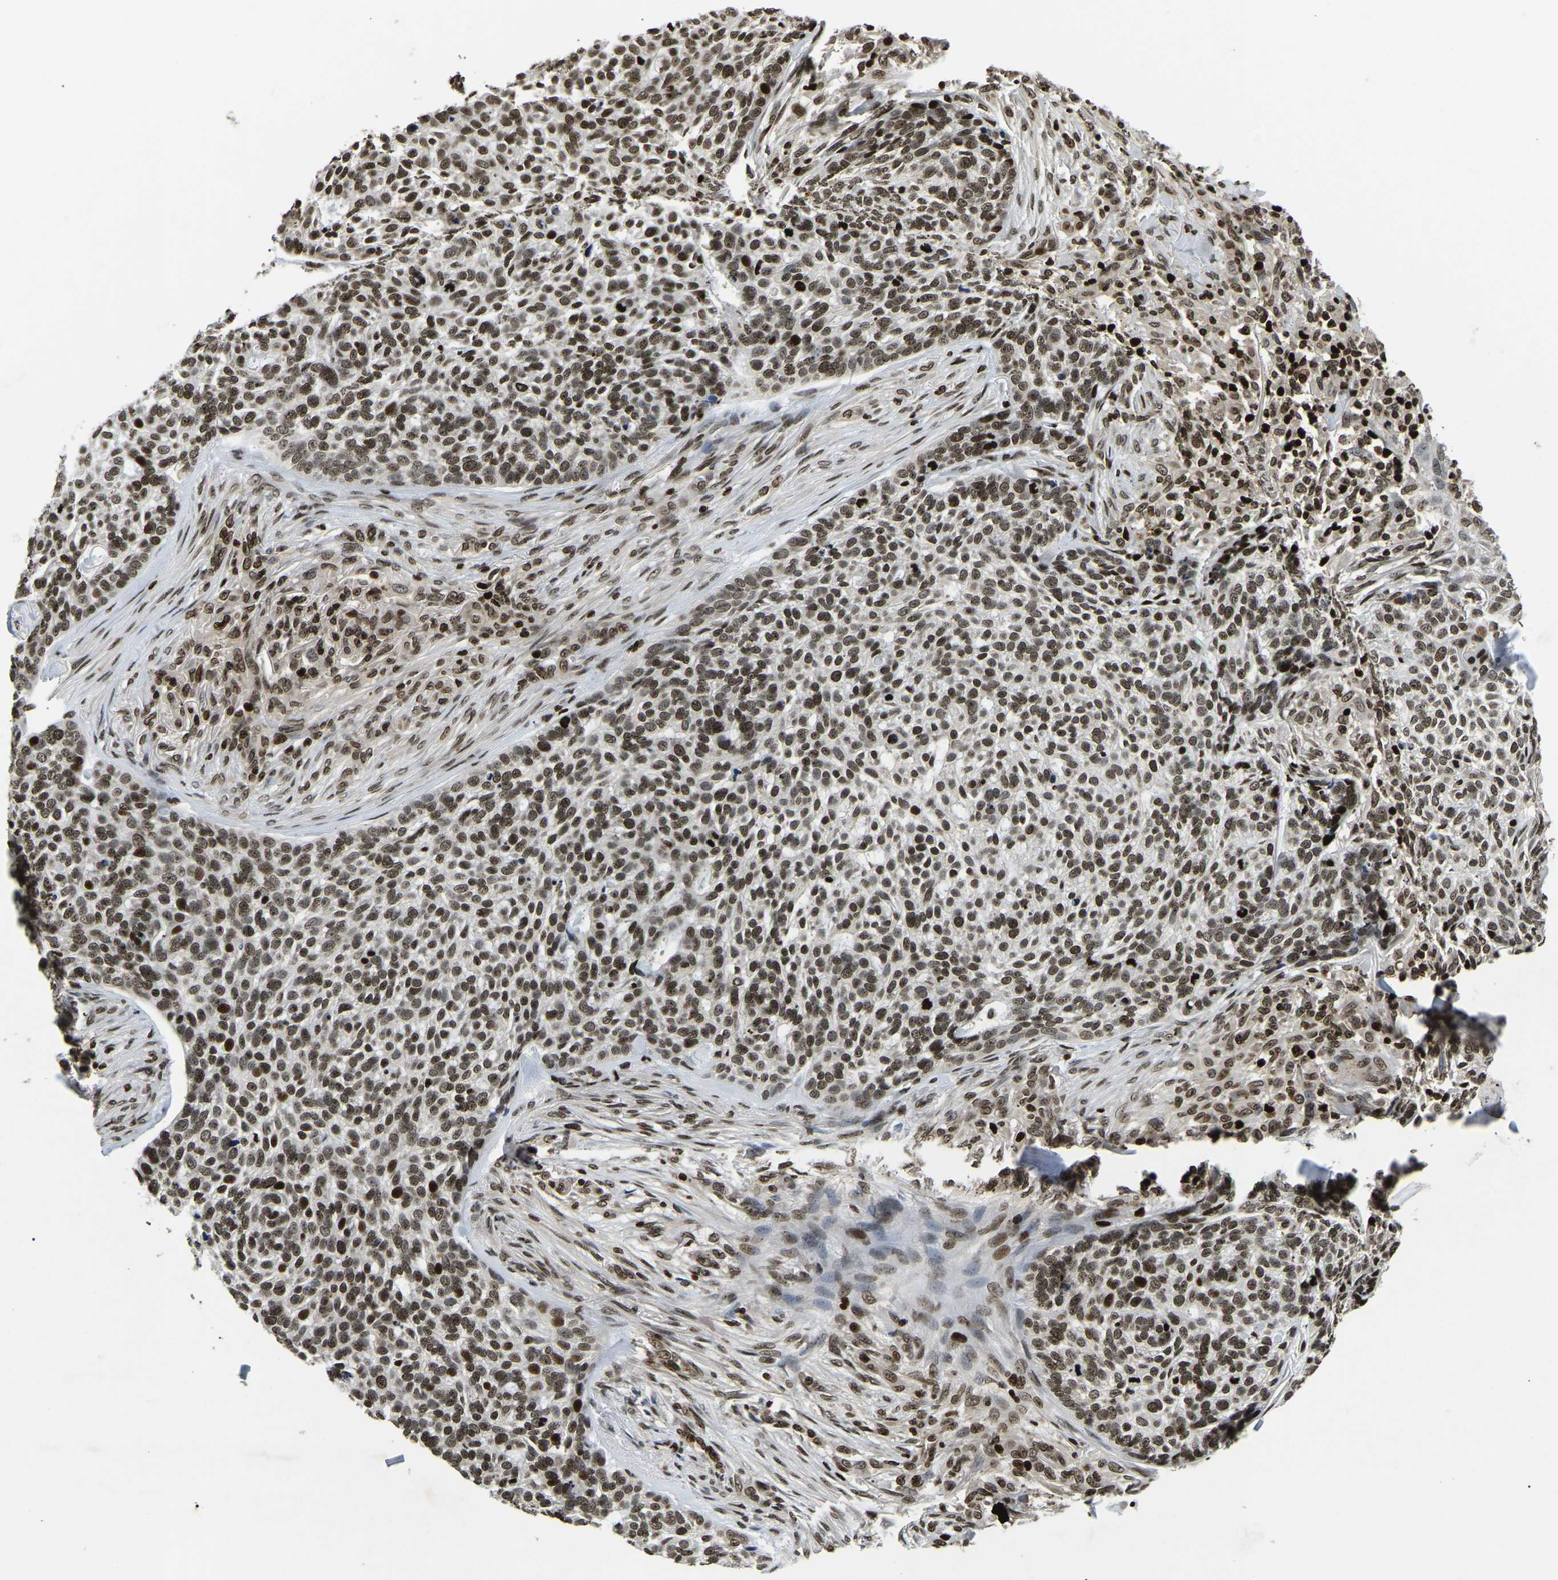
{"staining": {"intensity": "moderate", "quantity": ">75%", "location": "nuclear"}, "tissue": "skin cancer", "cell_type": "Tumor cells", "image_type": "cancer", "snomed": [{"axis": "morphology", "description": "Basal cell carcinoma"}, {"axis": "topography", "description": "Skin"}], "caption": "DAB (3,3'-diaminobenzidine) immunohistochemical staining of skin cancer demonstrates moderate nuclear protein positivity in about >75% of tumor cells.", "gene": "LRRC61", "patient": {"sex": "female", "age": 64}}